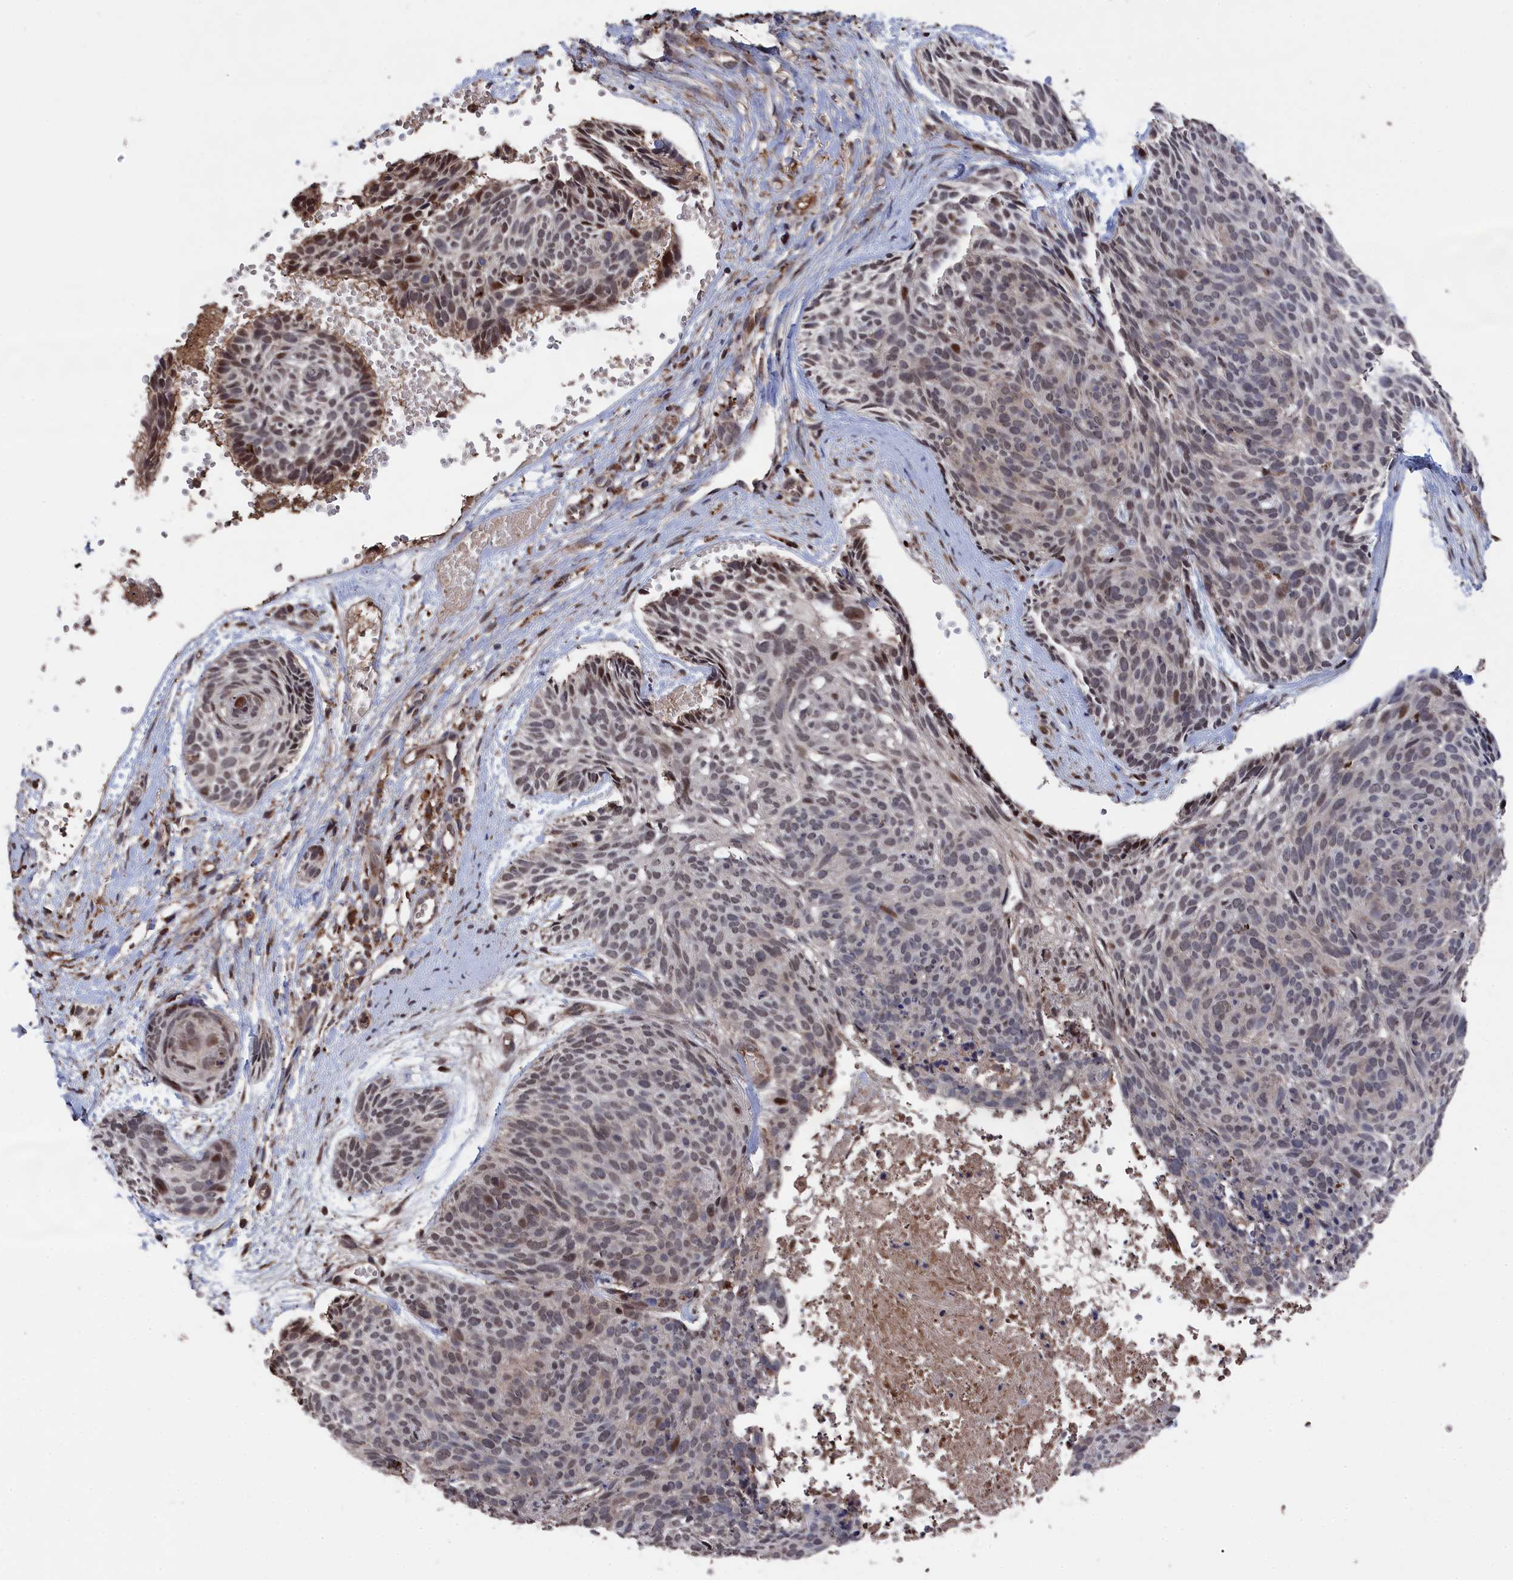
{"staining": {"intensity": "moderate", "quantity": "<25%", "location": "nuclear"}, "tissue": "skin cancer", "cell_type": "Tumor cells", "image_type": "cancer", "snomed": [{"axis": "morphology", "description": "Normal tissue, NOS"}, {"axis": "morphology", "description": "Basal cell carcinoma"}, {"axis": "topography", "description": "Skin"}], "caption": "IHC photomicrograph of neoplastic tissue: human skin cancer (basal cell carcinoma) stained using IHC demonstrates low levels of moderate protein expression localized specifically in the nuclear of tumor cells, appearing as a nuclear brown color.", "gene": "CEACAM21", "patient": {"sex": "male", "age": 66}}